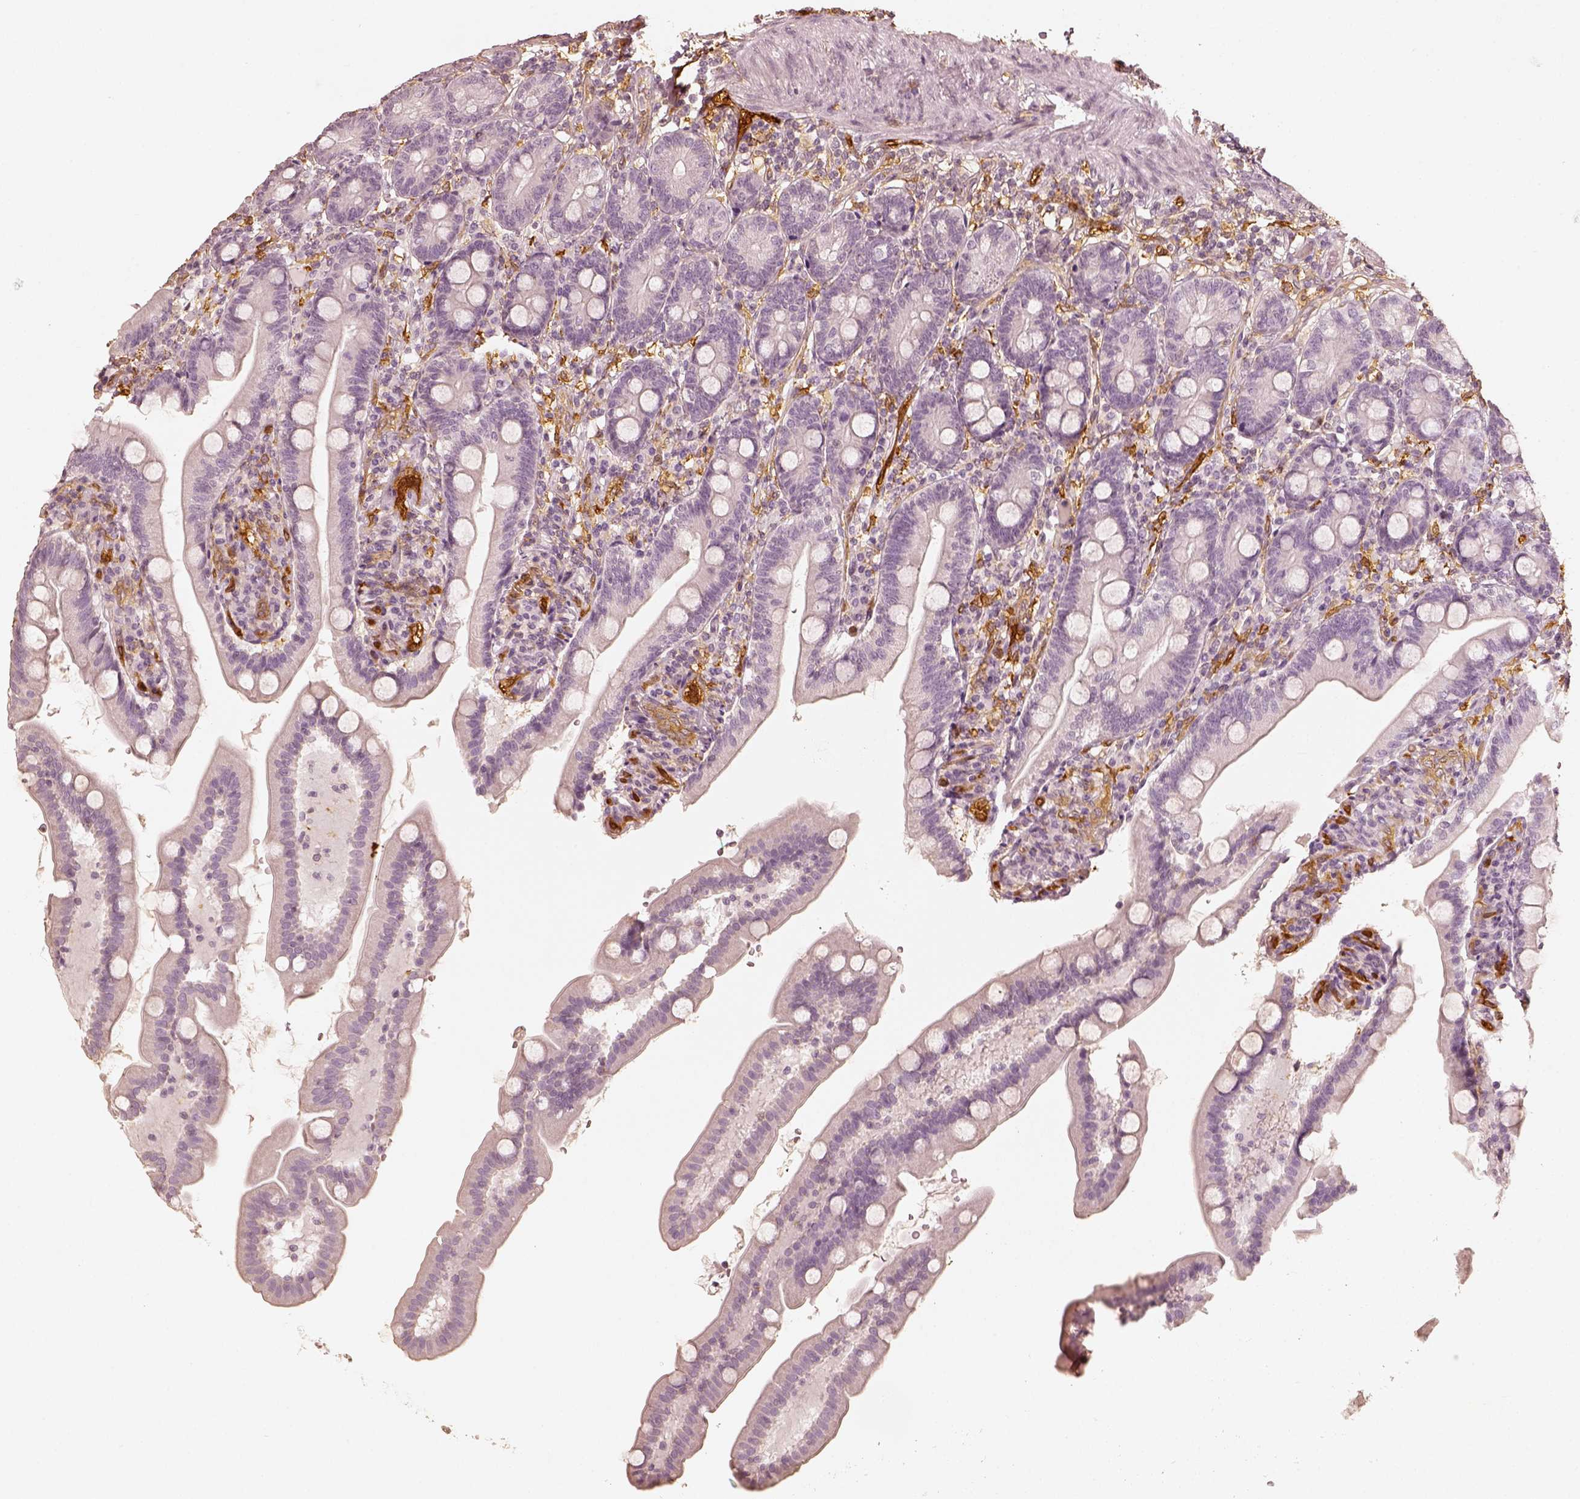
{"staining": {"intensity": "negative", "quantity": "none", "location": "none"}, "tissue": "duodenum", "cell_type": "Glandular cells", "image_type": "normal", "snomed": [{"axis": "morphology", "description": "Normal tissue, NOS"}, {"axis": "topography", "description": "Duodenum"}], "caption": "Glandular cells show no significant expression in unremarkable duodenum. (Immunohistochemistry (ihc), brightfield microscopy, high magnification).", "gene": "FSCN1", "patient": {"sex": "female", "age": 67}}